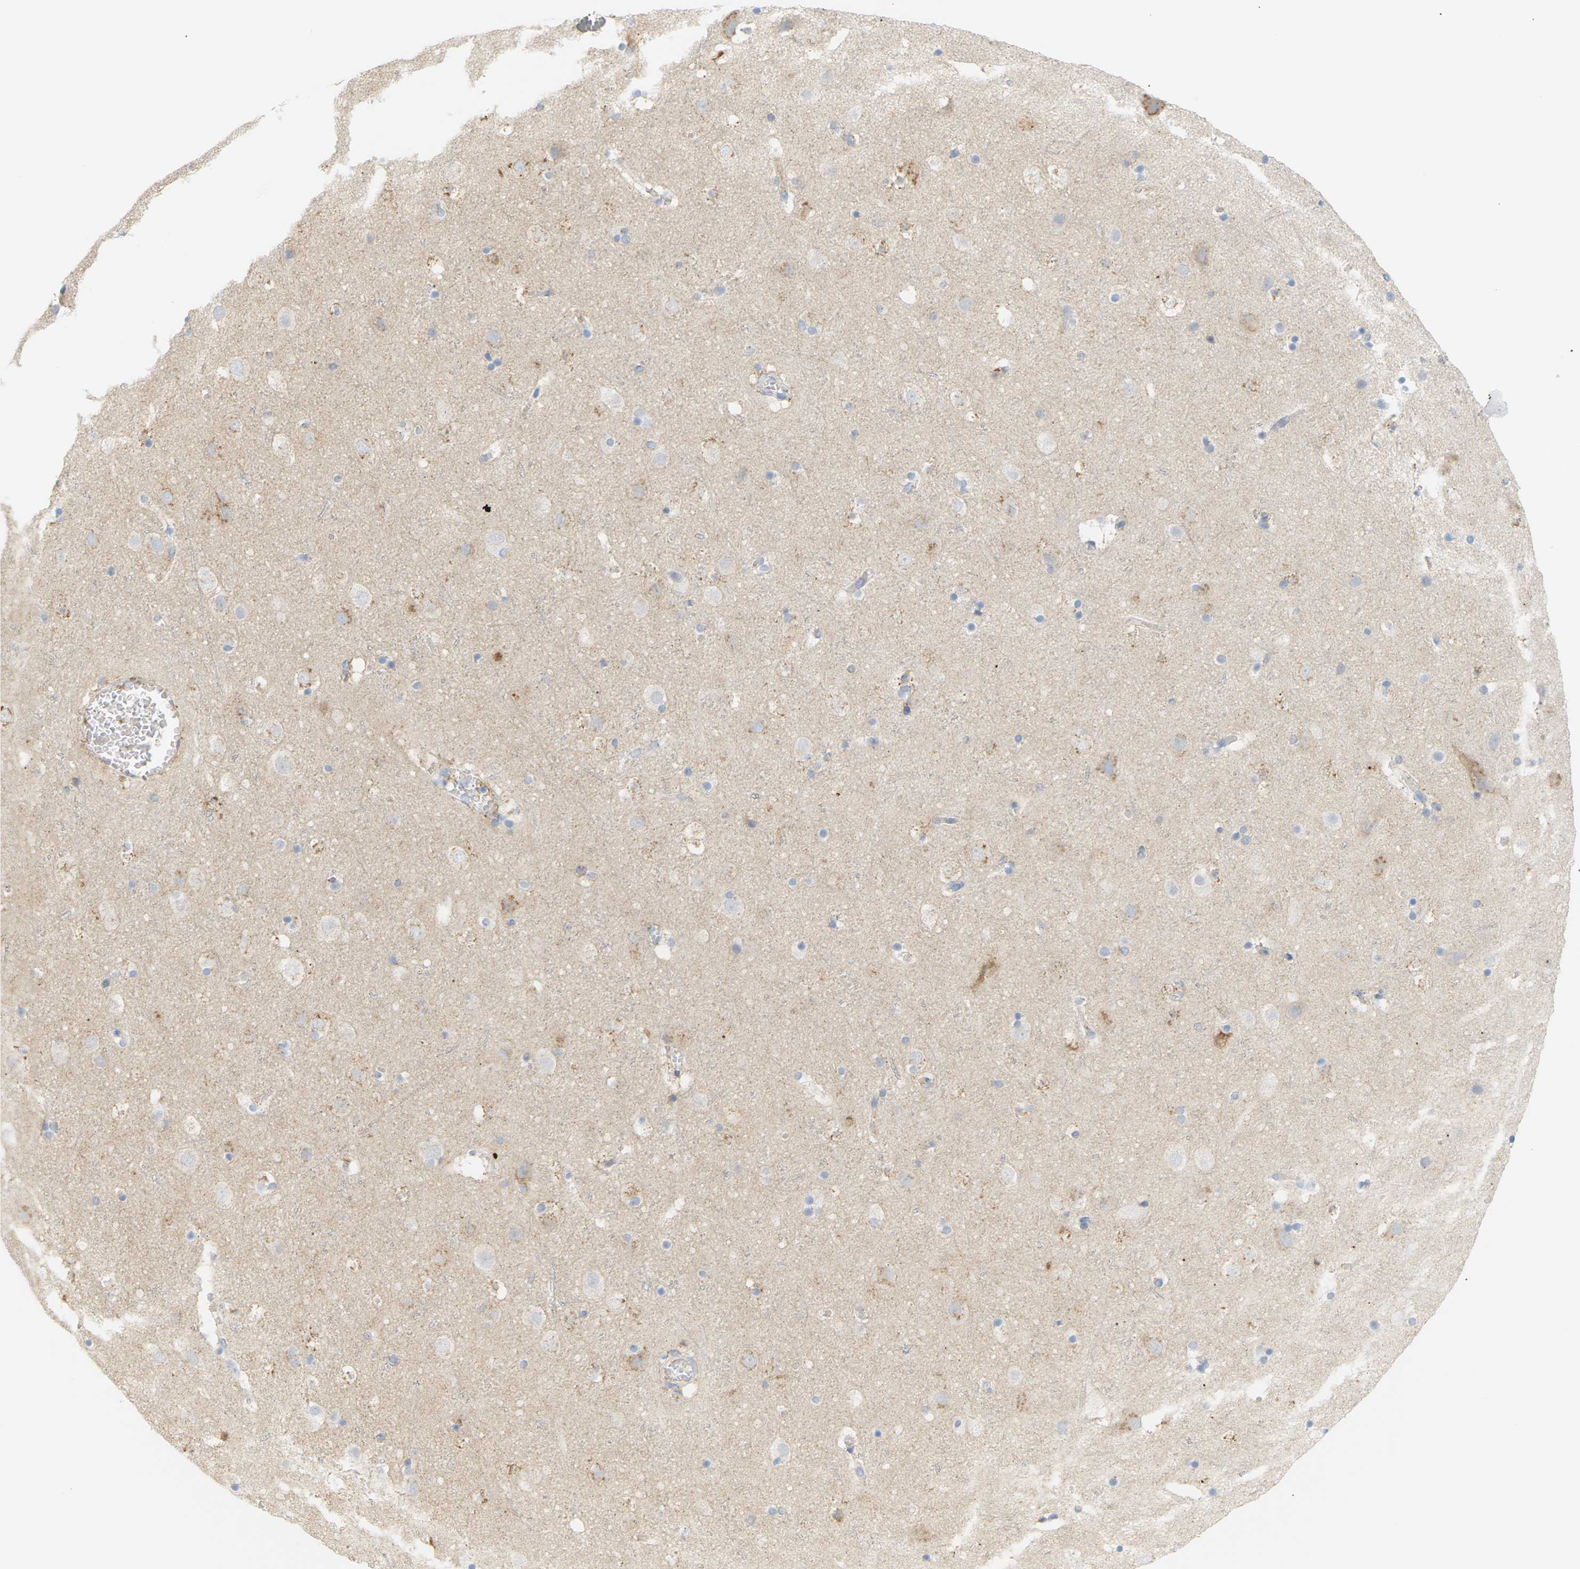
{"staining": {"intensity": "negative", "quantity": "none", "location": "none"}, "tissue": "cerebral cortex", "cell_type": "Endothelial cells", "image_type": "normal", "snomed": [{"axis": "morphology", "description": "Normal tissue, NOS"}, {"axis": "topography", "description": "Cerebral cortex"}], "caption": "DAB immunohistochemical staining of unremarkable human cerebral cortex reveals no significant expression in endothelial cells.", "gene": "CLU", "patient": {"sex": "male", "age": 45}}